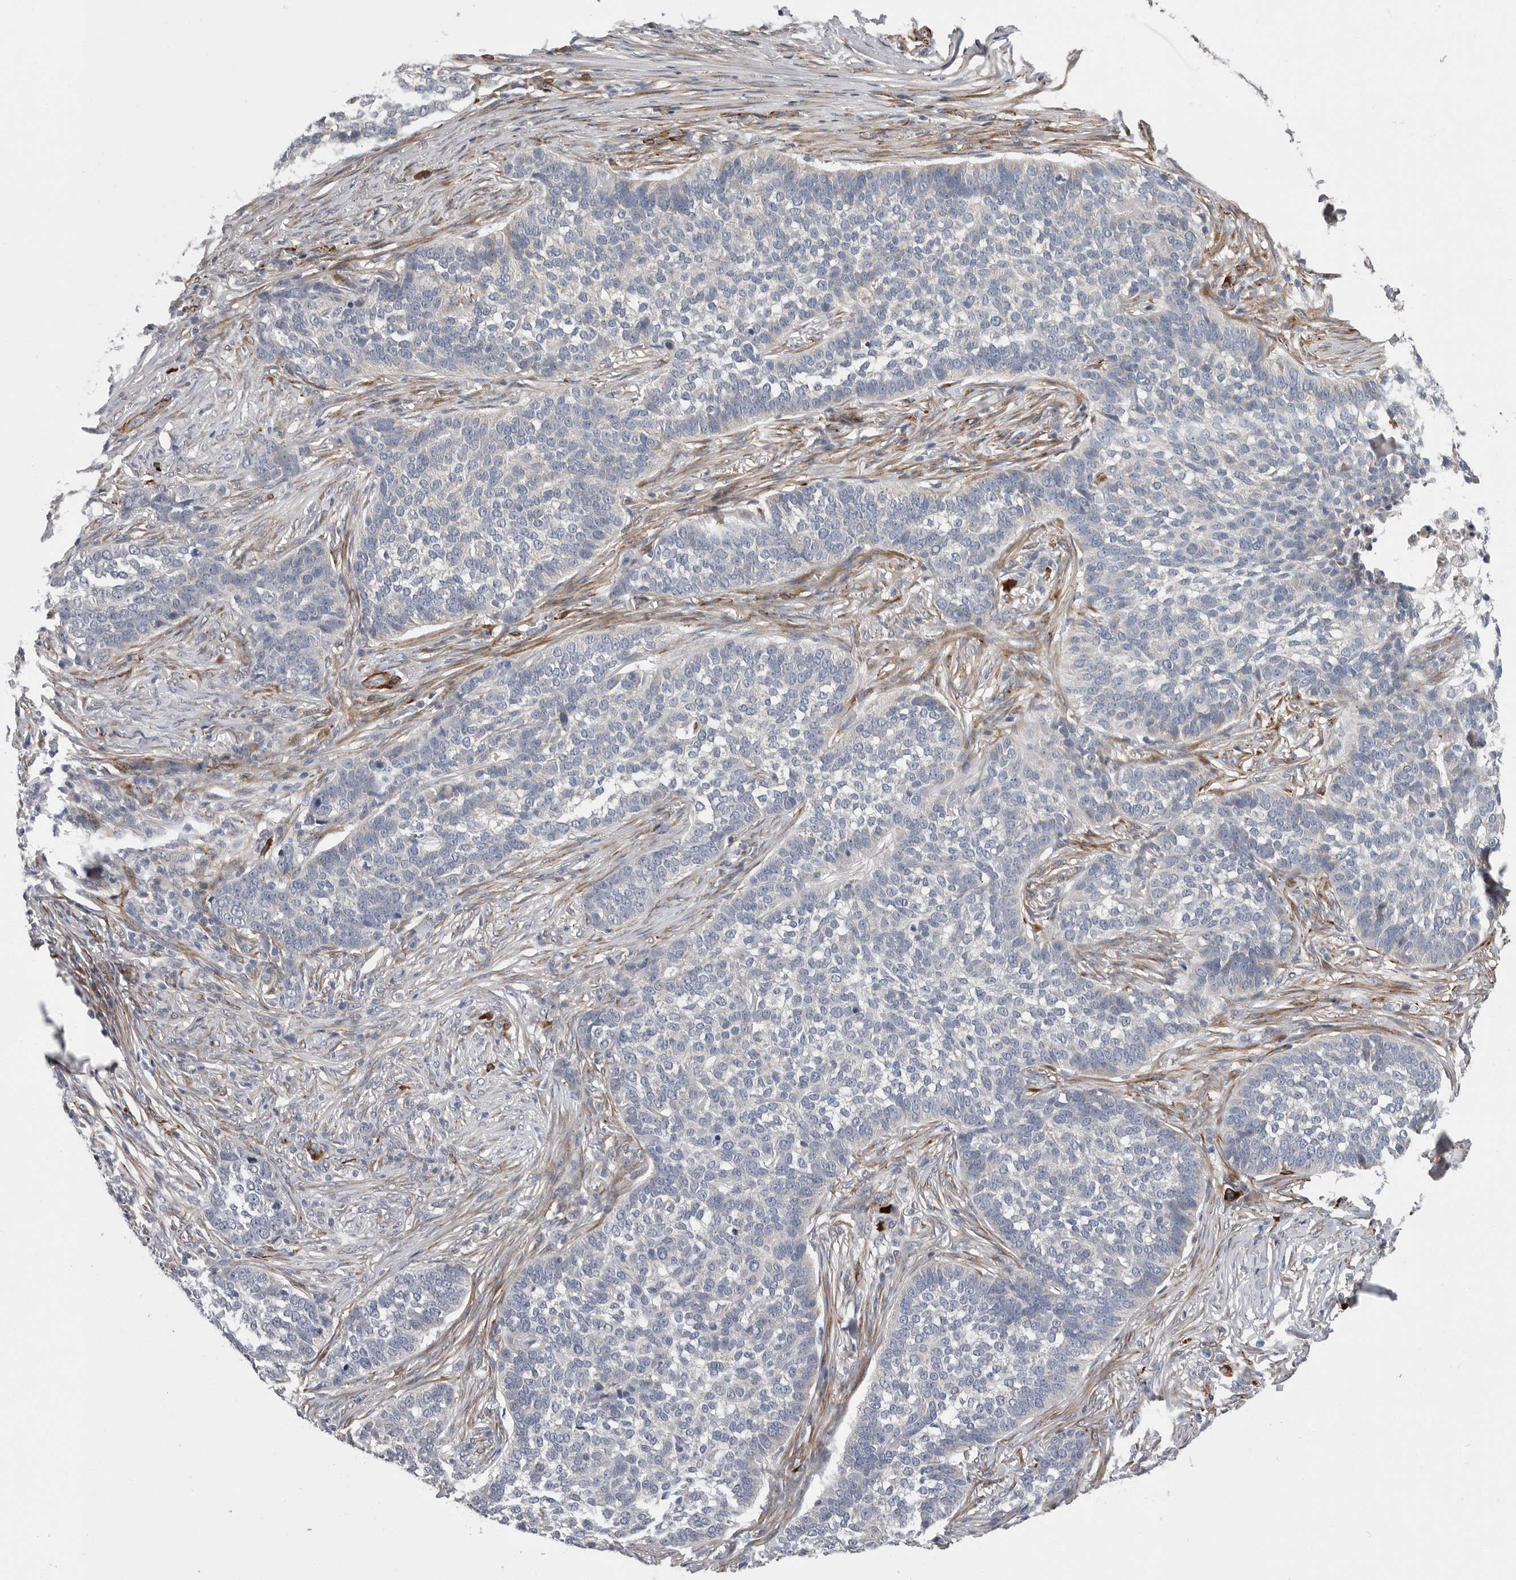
{"staining": {"intensity": "negative", "quantity": "none", "location": "none"}, "tissue": "skin cancer", "cell_type": "Tumor cells", "image_type": "cancer", "snomed": [{"axis": "morphology", "description": "Basal cell carcinoma"}, {"axis": "topography", "description": "Skin"}], "caption": "A high-resolution micrograph shows immunohistochemistry (IHC) staining of skin basal cell carcinoma, which shows no significant staining in tumor cells. (DAB (3,3'-diaminobenzidine) immunohistochemistry (IHC), high magnification).", "gene": "ATXN3L", "patient": {"sex": "male", "age": 85}}